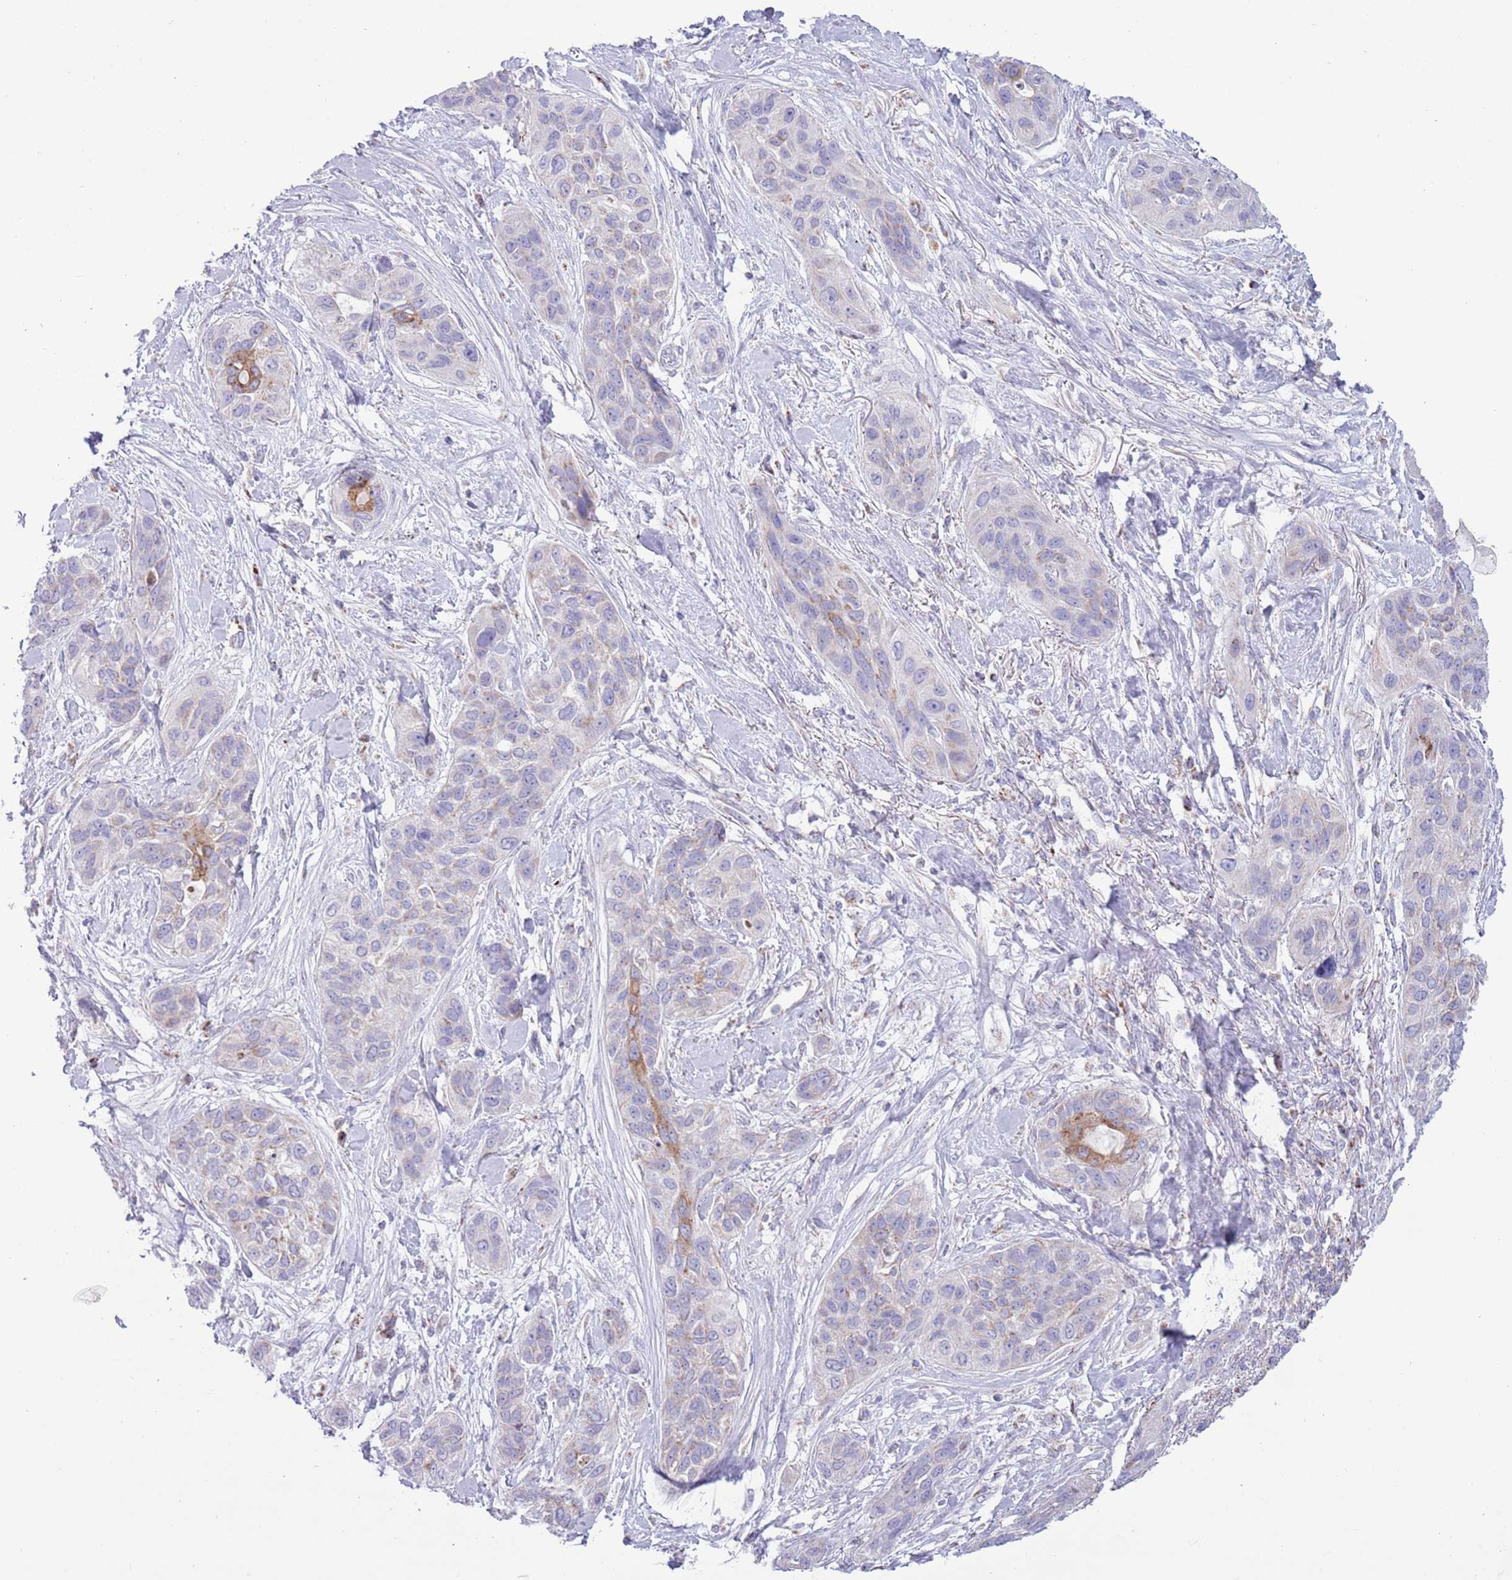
{"staining": {"intensity": "moderate", "quantity": "<25%", "location": "cytoplasmic/membranous"}, "tissue": "lung cancer", "cell_type": "Tumor cells", "image_type": "cancer", "snomed": [{"axis": "morphology", "description": "Squamous cell carcinoma, NOS"}, {"axis": "topography", "description": "Lung"}], "caption": "Human lung squamous cell carcinoma stained for a protein (brown) demonstrates moderate cytoplasmic/membranous positive staining in about <25% of tumor cells.", "gene": "ATP6V1B1", "patient": {"sex": "female", "age": 70}}